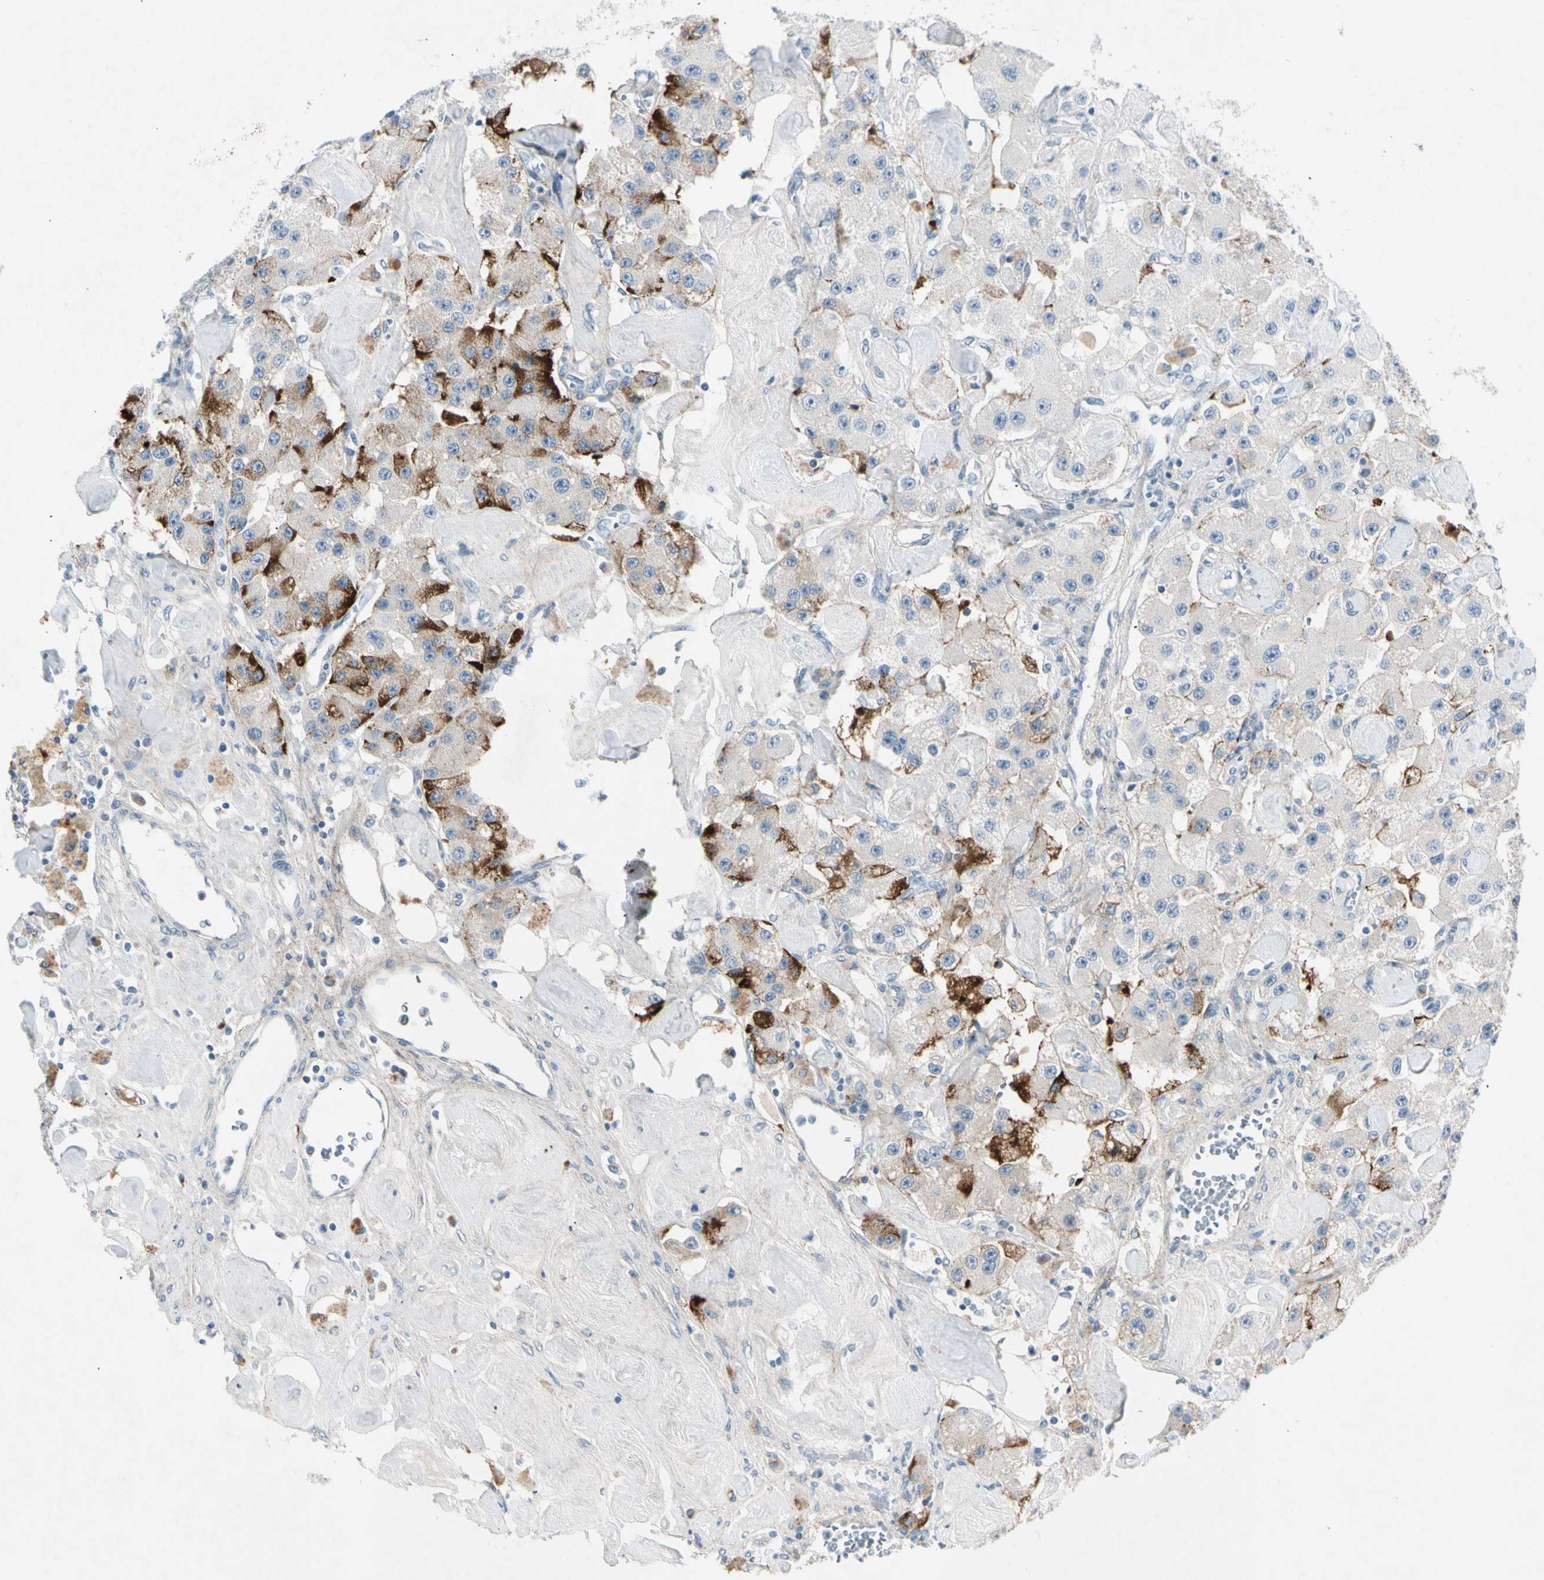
{"staining": {"intensity": "negative", "quantity": "none", "location": "none"}, "tissue": "carcinoid", "cell_type": "Tumor cells", "image_type": "cancer", "snomed": [{"axis": "morphology", "description": "Carcinoid, malignant, NOS"}, {"axis": "topography", "description": "Pancreas"}], "caption": "Immunohistochemistry (IHC) of carcinoid displays no positivity in tumor cells. (Stains: DAB (3,3'-diaminobenzidine) IHC with hematoxylin counter stain, Microscopy: brightfield microscopy at high magnification).", "gene": "SERPIND1", "patient": {"sex": "male", "age": 41}}